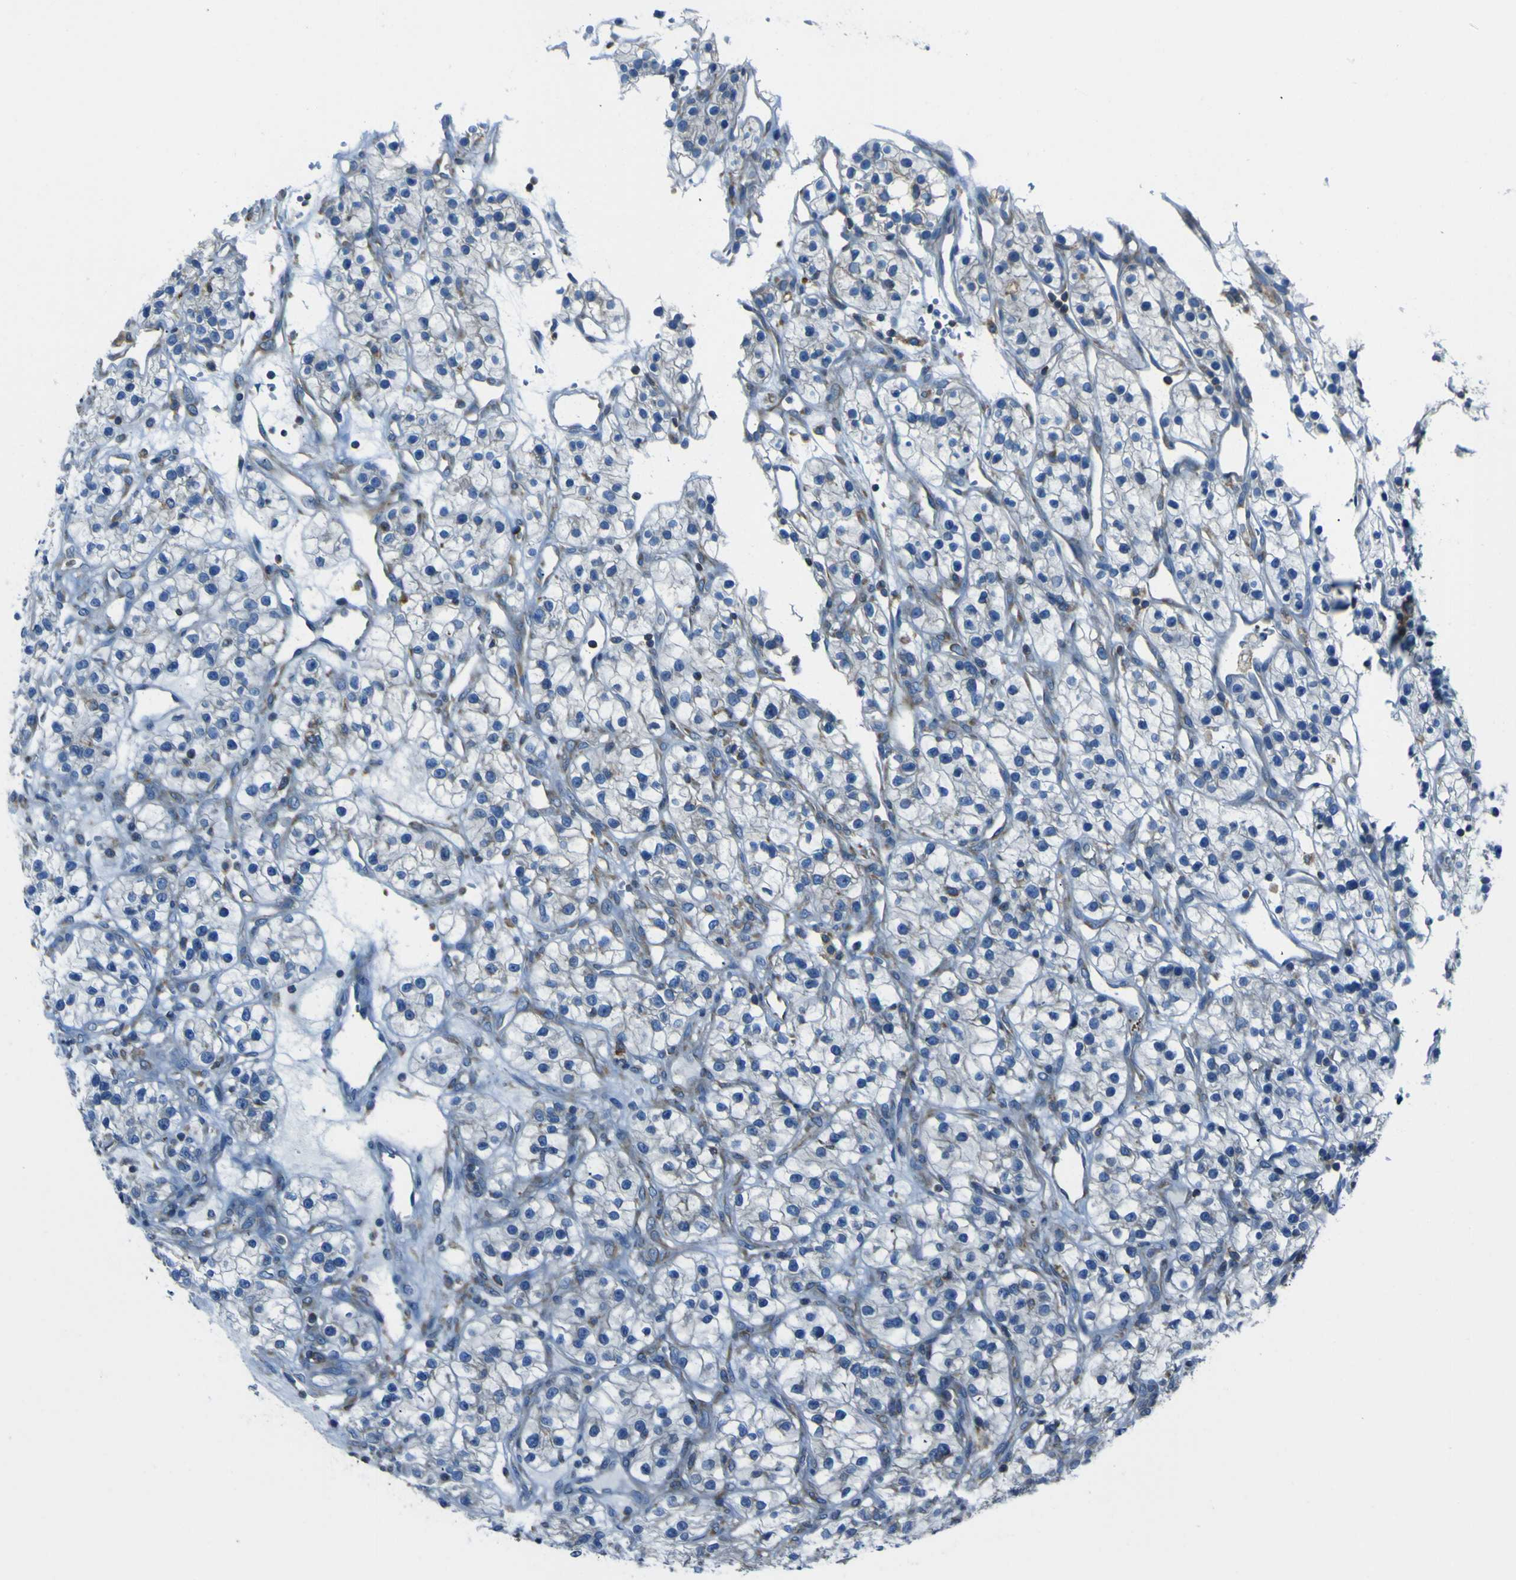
{"staining": {"intensity": "moderate", "quantity": "<25%", "location": "cytoplasmic/membranous"}, "tissue": "renal cancer", "cell_type": "Tumor cells", "image_type": "cancer", "snomed": [{"axis": "morphology", "description": "Adenocarcinoma, NOS"}, {"axis": "topography", "description": "Kidney"}], "caption": "Immunohistochemical staining of adenocarcinoma (renal) reveals low levels of moderate cytoplasmic/membranous protein expression in approximately <25% of tumor cells. (IHC, brightfield microscopy, high magnification).", "gene": "STIM1", "patient": {"sex": "female", "age": 57}}